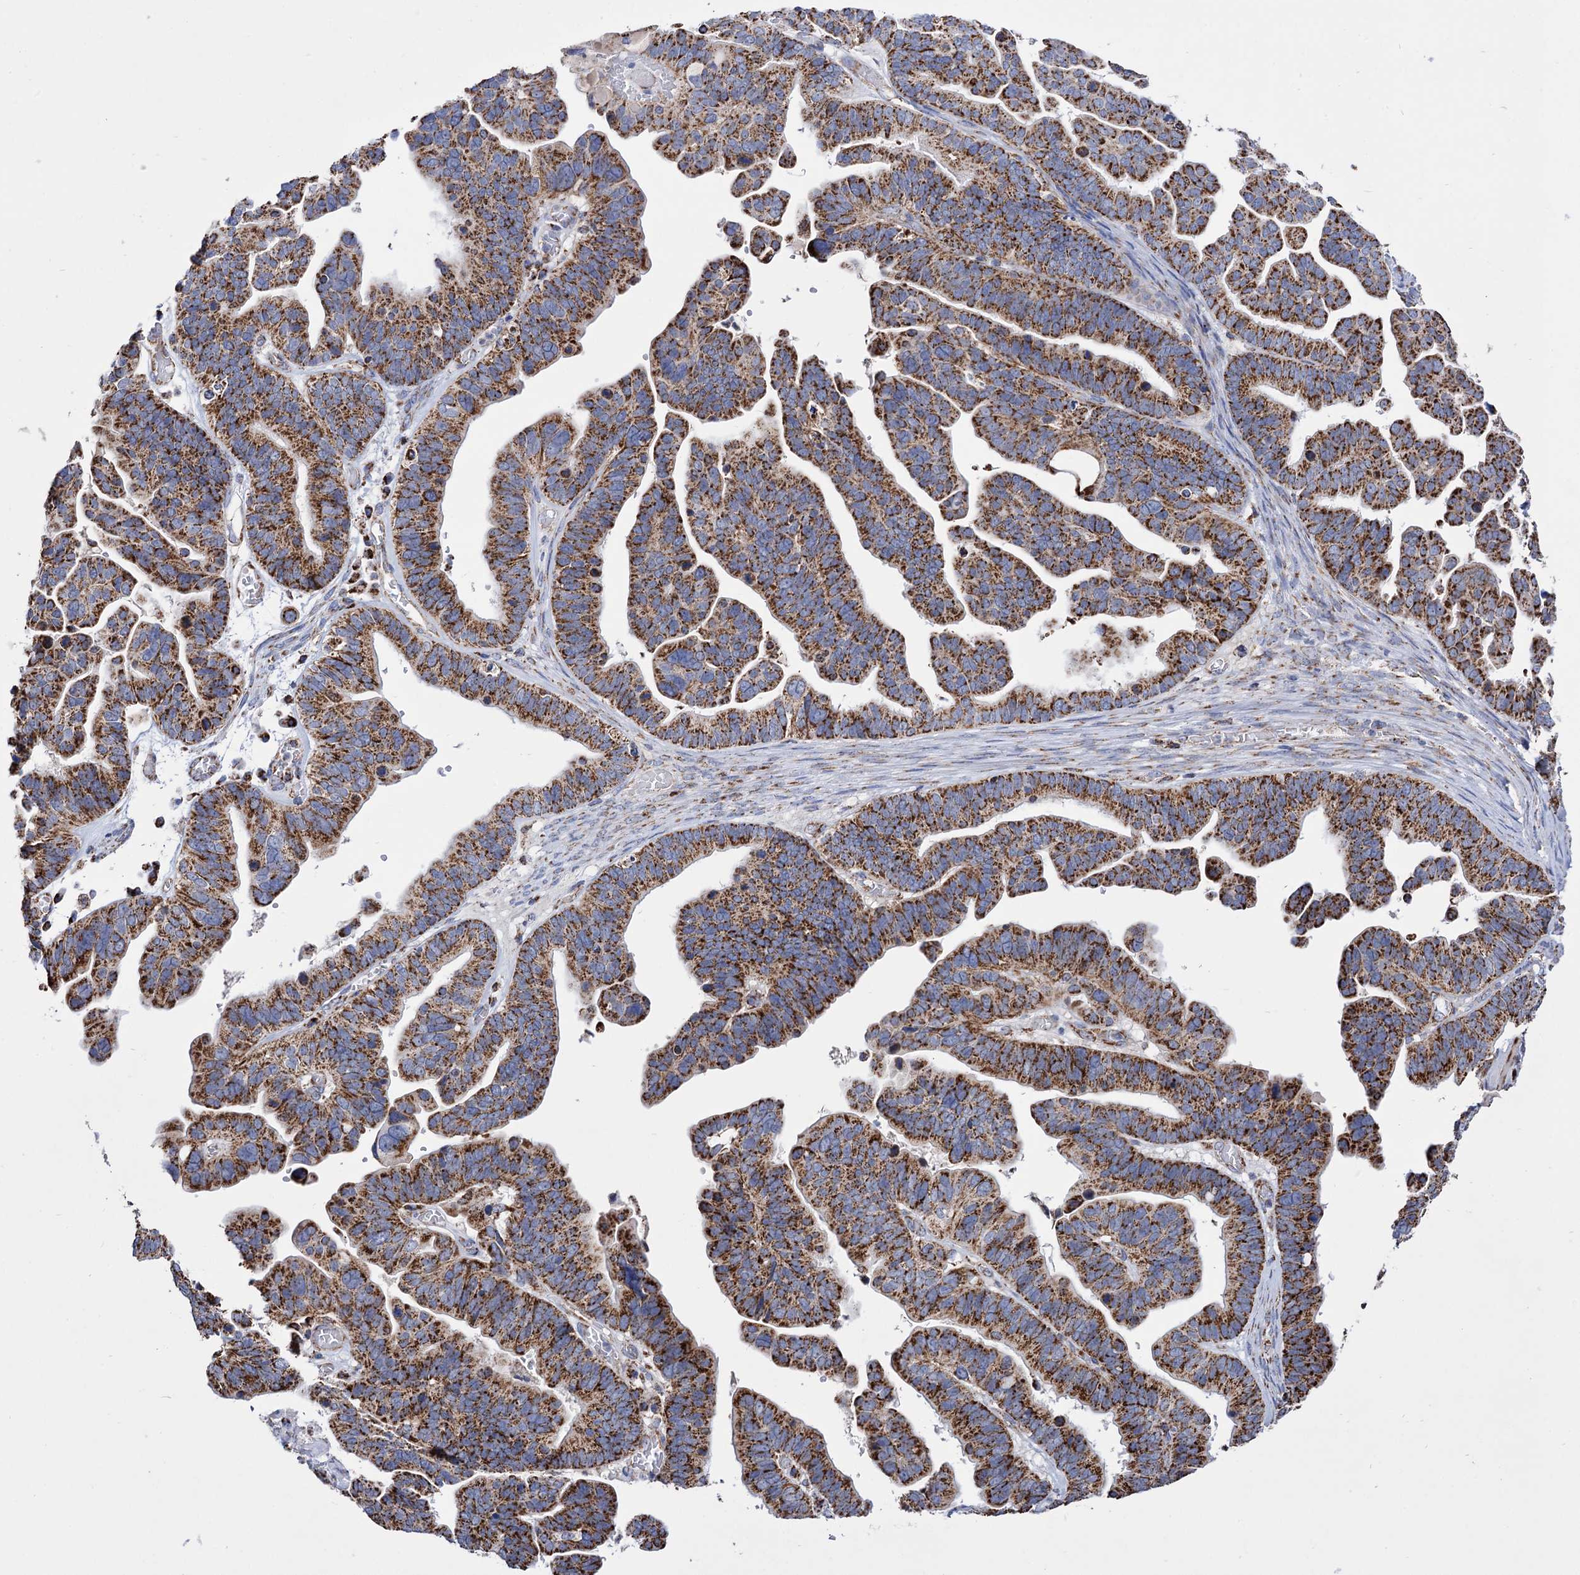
{"staining": {"intensity": "strong", "quantity": ">75%", "location": "cytoplasmic/membranous"}, "tissue": "ovarian cancer", "cell_type": "Tumor cells", "image_type": "cancer", "snomed": [{"axis": "morphology", "description": "Cystadenocarcinoma, serous, NOS"}, {"axis": "topography", "description": "Ovary"}], "caption": "A brown stain shows strong cytoplasmic/membranous expression of a protein in human serous cystadenocarcinoma (ovarian) tumor cells.", "gene": "ABHD10", "patient": {"sex": "female", "age": 56}}